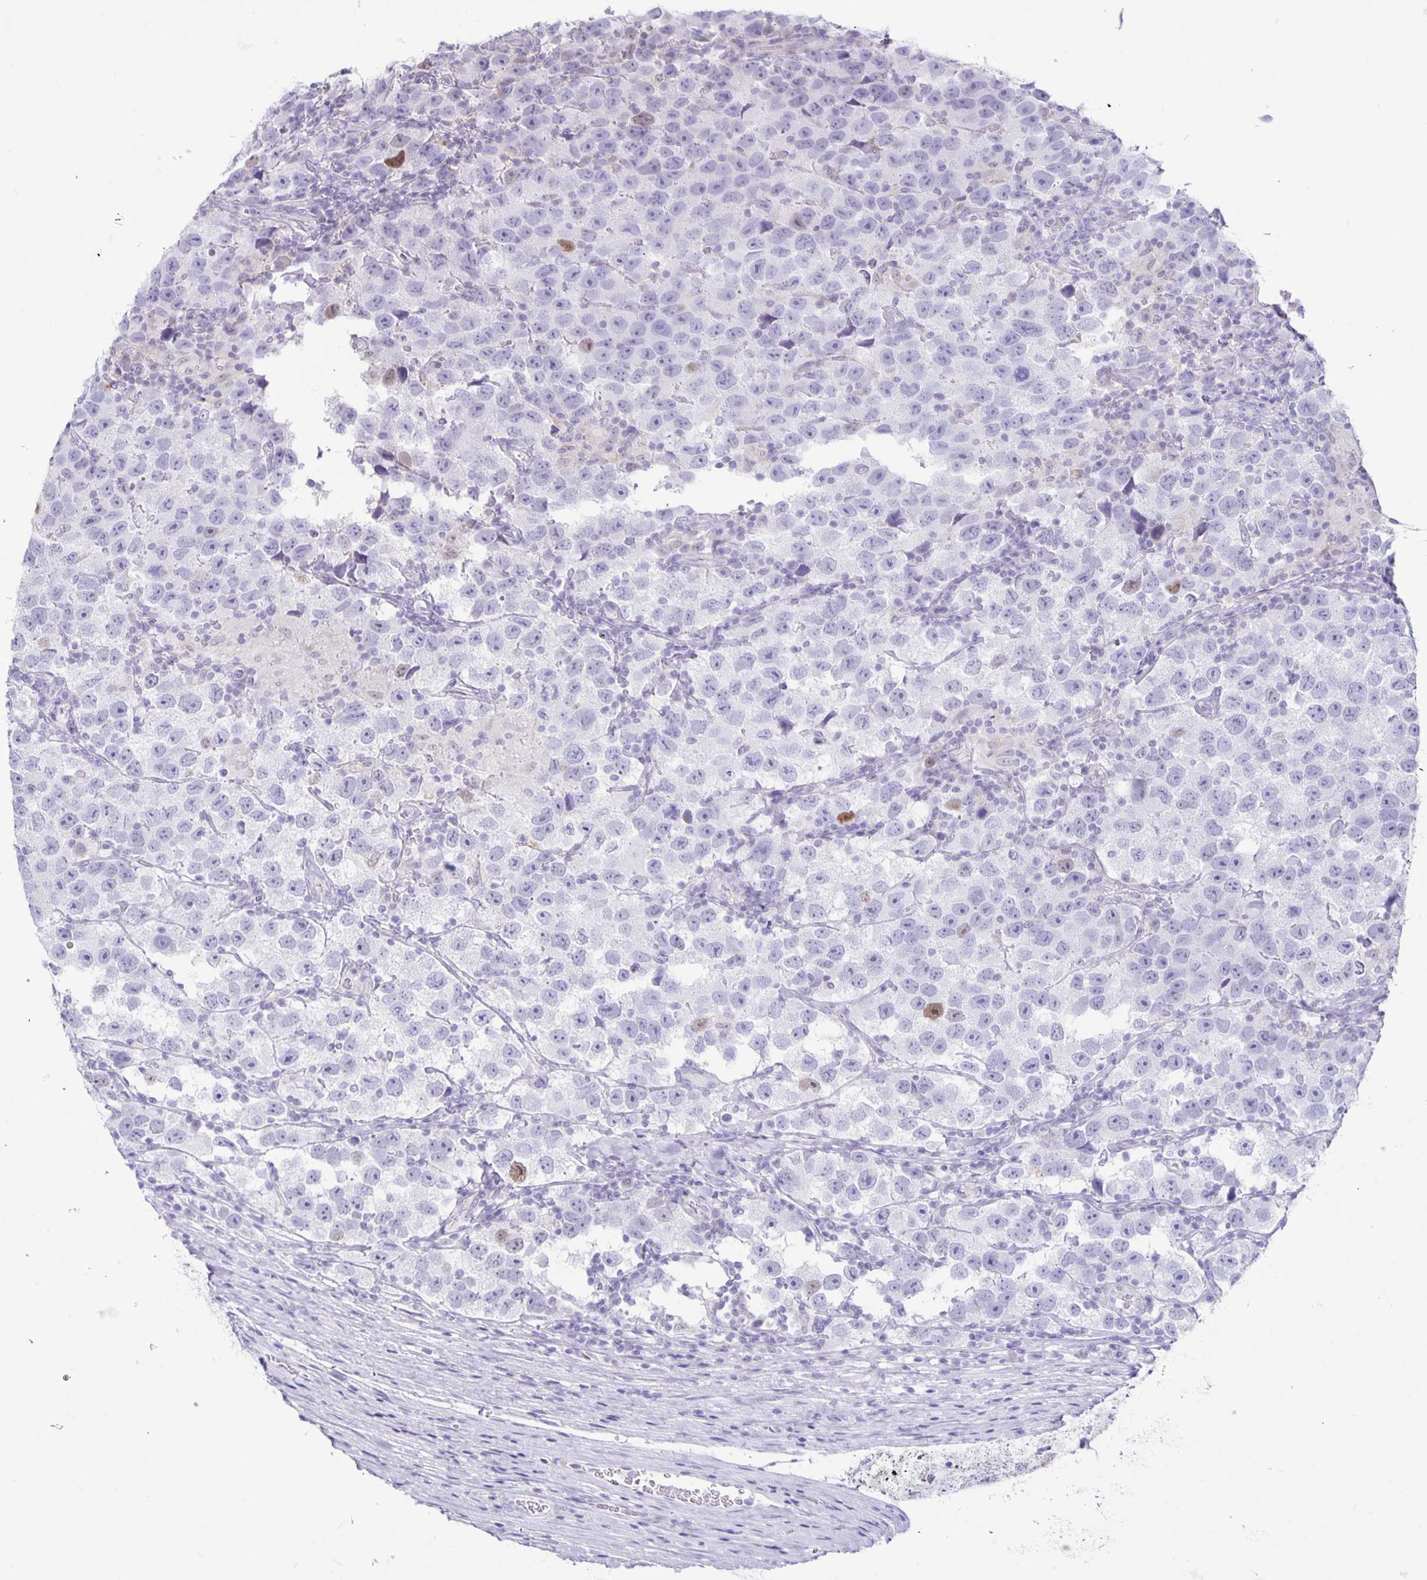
{"staining": {"intensity": "moderate", "quantity": "<25%", "location": "nuclear"}, "tissue": "testis cancer", "cell_type": "Tumor cells", "image_type": "cancer", "snomed": [{"axis": "morphology", "description": "Seminoma, NOS"}, {"axis": "topography", "description": "Testis"}], "caption": "A brown stain shows moderate nuclear positivity of a protein in human testis cancer tumor cells.", "gene": "CT45A5", "patient": {"sex": "male", "age": 26}}